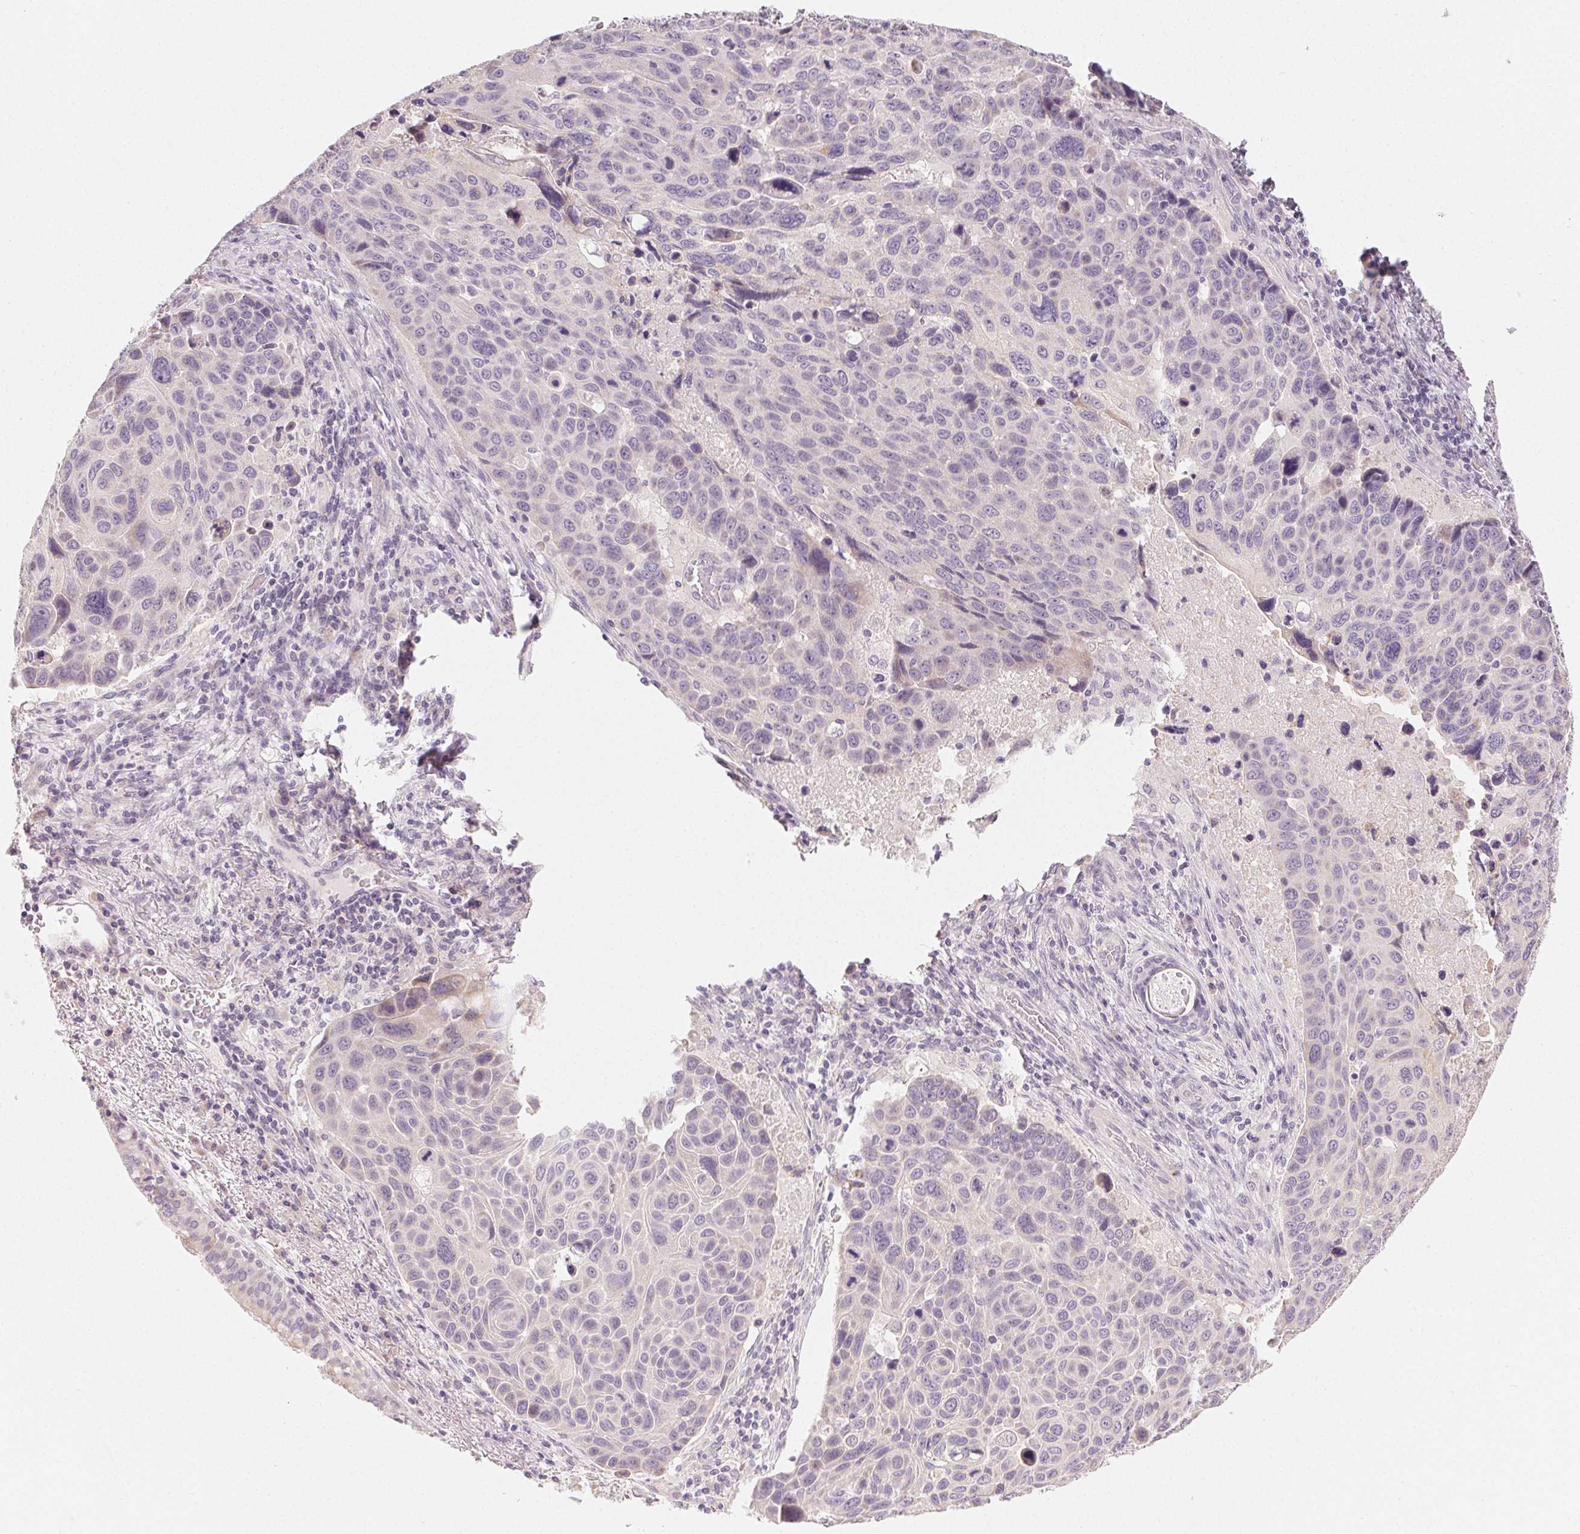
{"staining": {"intensity": "negative", "quantity": "none", "location": "none"}, "tissue": "lung cancer", "cell_type": "Tumor cells", "image_type": "cancer", "snomed": [{"axis": "morphology", "description": "Squamous cell carcinoma, NOS"}, {"axis": "topography", "description": "Lung"}], "caption": "Lung cancer was stained to show a protein in brown. There is no significant positivity in tumor cells.", "gene": "MYBL1", "patient": {"sex": "male", "age": 68}}